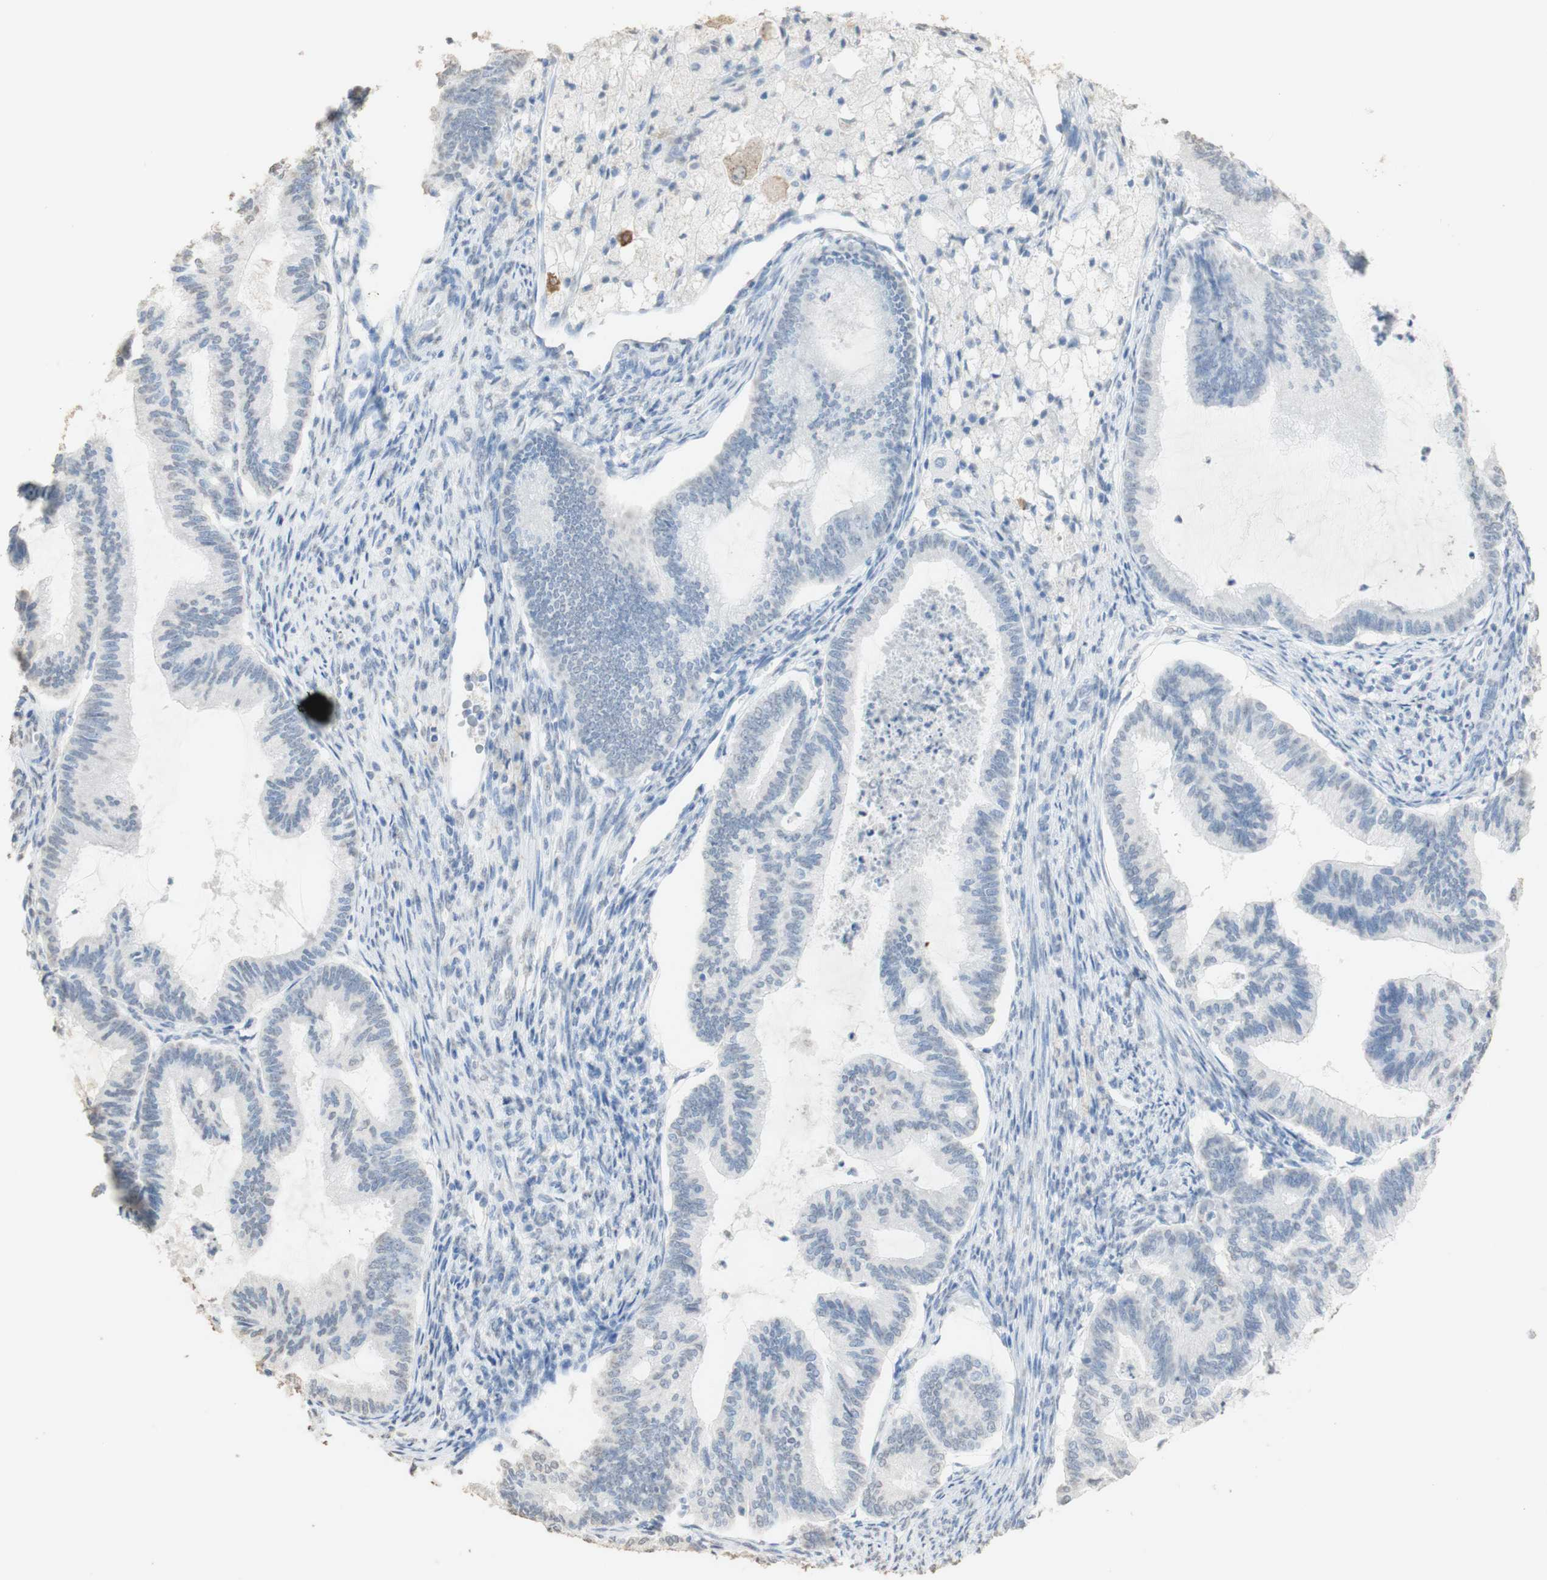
{"staining": {"intensity": "negative", "quantity": "none", "location": "none"}, "tissue": "cervical cancer", "cell_type": "Tumor cells", "image_type": "cancer", "snomed": [{"axis": "morphology", "description": "Normal tissue, NOS"}, {"axis": "morphology", "description": "Adenocarcinoma, NOS"}, {"axis": "topography", "description": "Cervix"}, {"axis": "topography", "description": "Endometrium"}], "caption": "Human cervical cancer stained for a protein using immunohistochemistry displays no expression in tumor cells.", "gene": "L1CAM", "patient": {"sex": "female", "age": 86}}